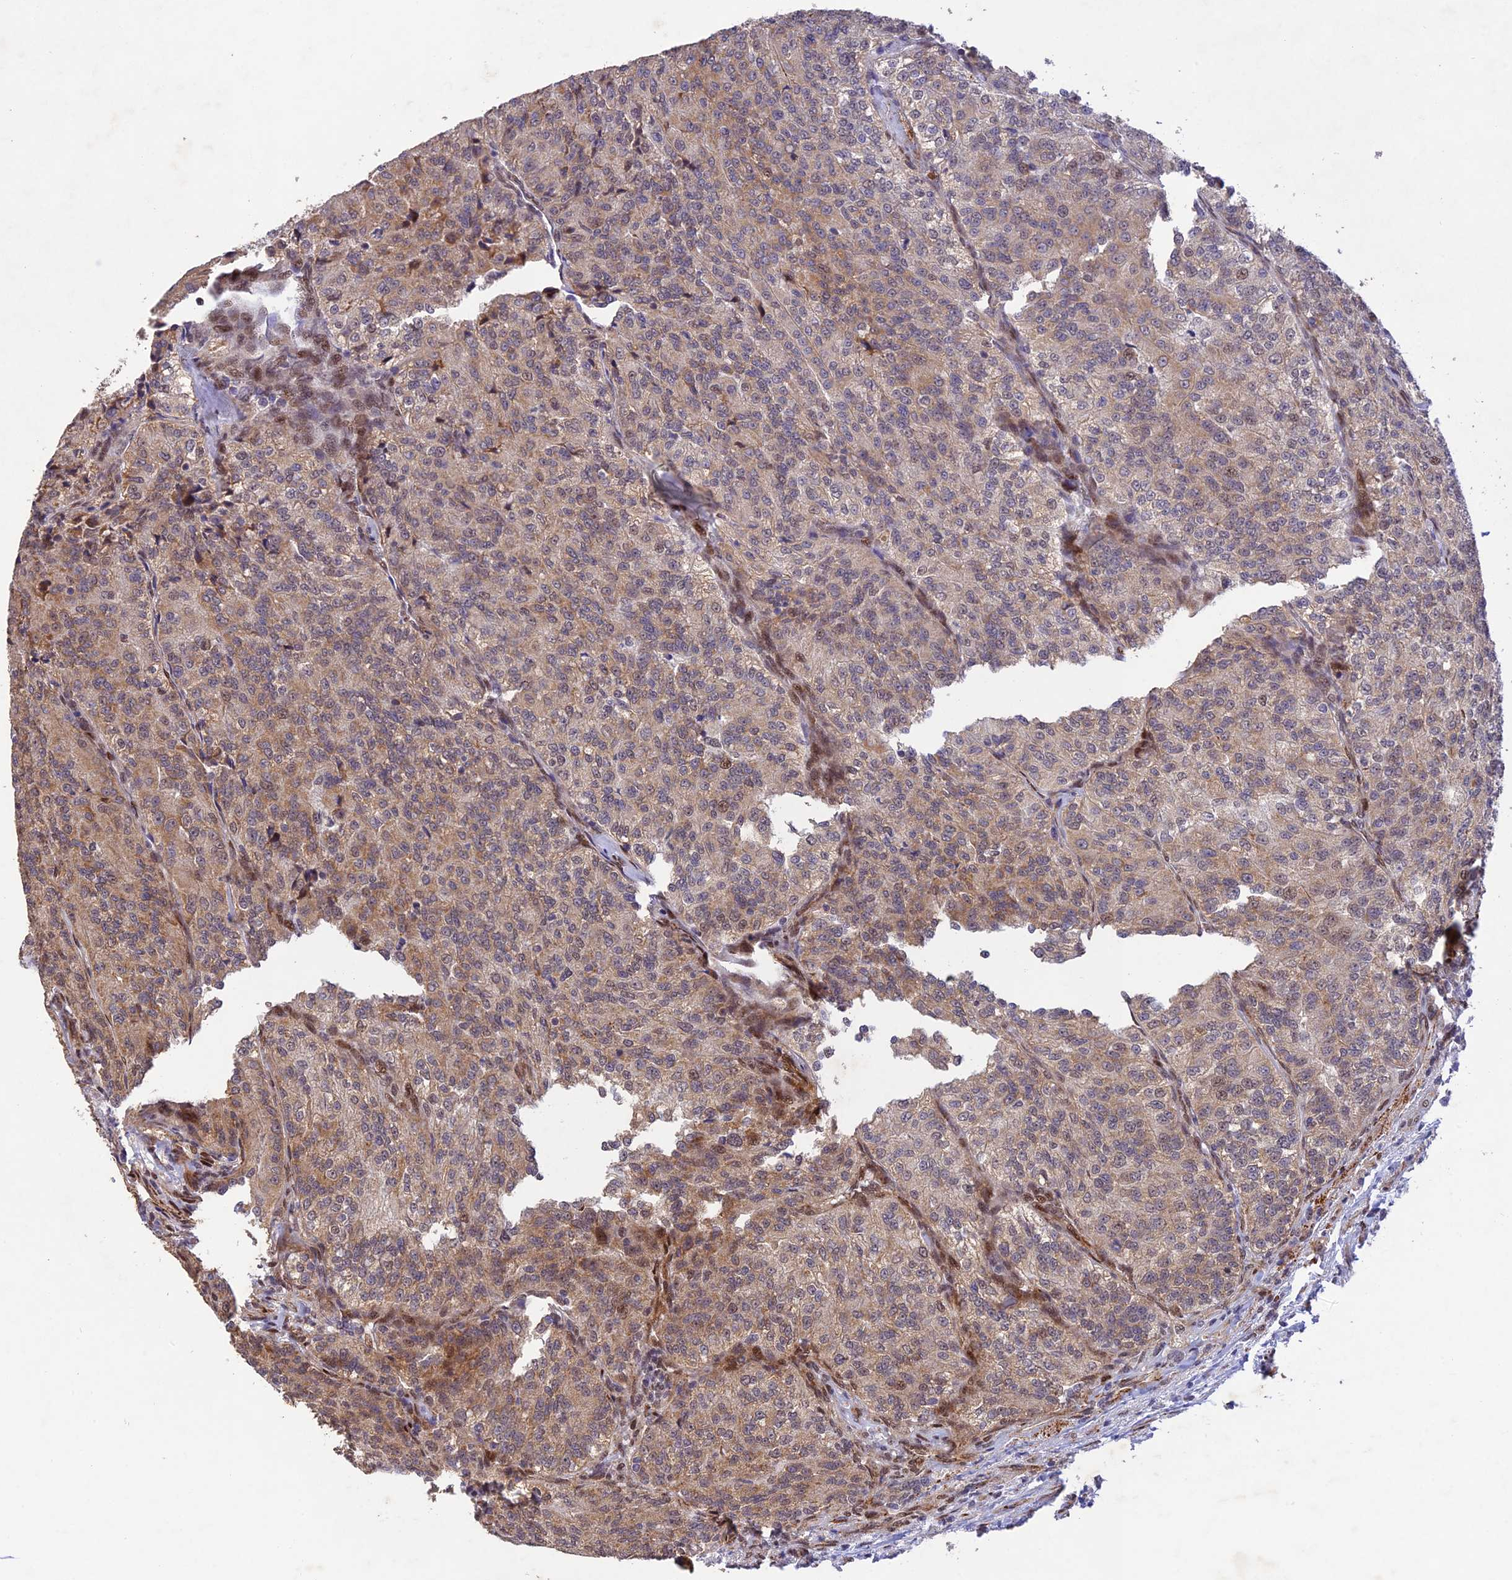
{"staining": {"intensity": "moderate", "quantity": "25%-75%", "location": "cytoplasmic/membranous,nuclear"}, "tissue": "renal cancer", "cell_type": "Tumor cells", "image_type": "cancer", "snomed": [{"axis": "morphology", "description": "Adenocarcinoma, NOS"}, {"axis": "topography", "description": "Kidney"}], "caption": "Moderate cytoplasmic/membranous and nuclear protein expression is present in about 25%-75% of tumor cells in renal cancer.", "gene": "WDR55", "patient": {"sex": "female", "age": 63}}